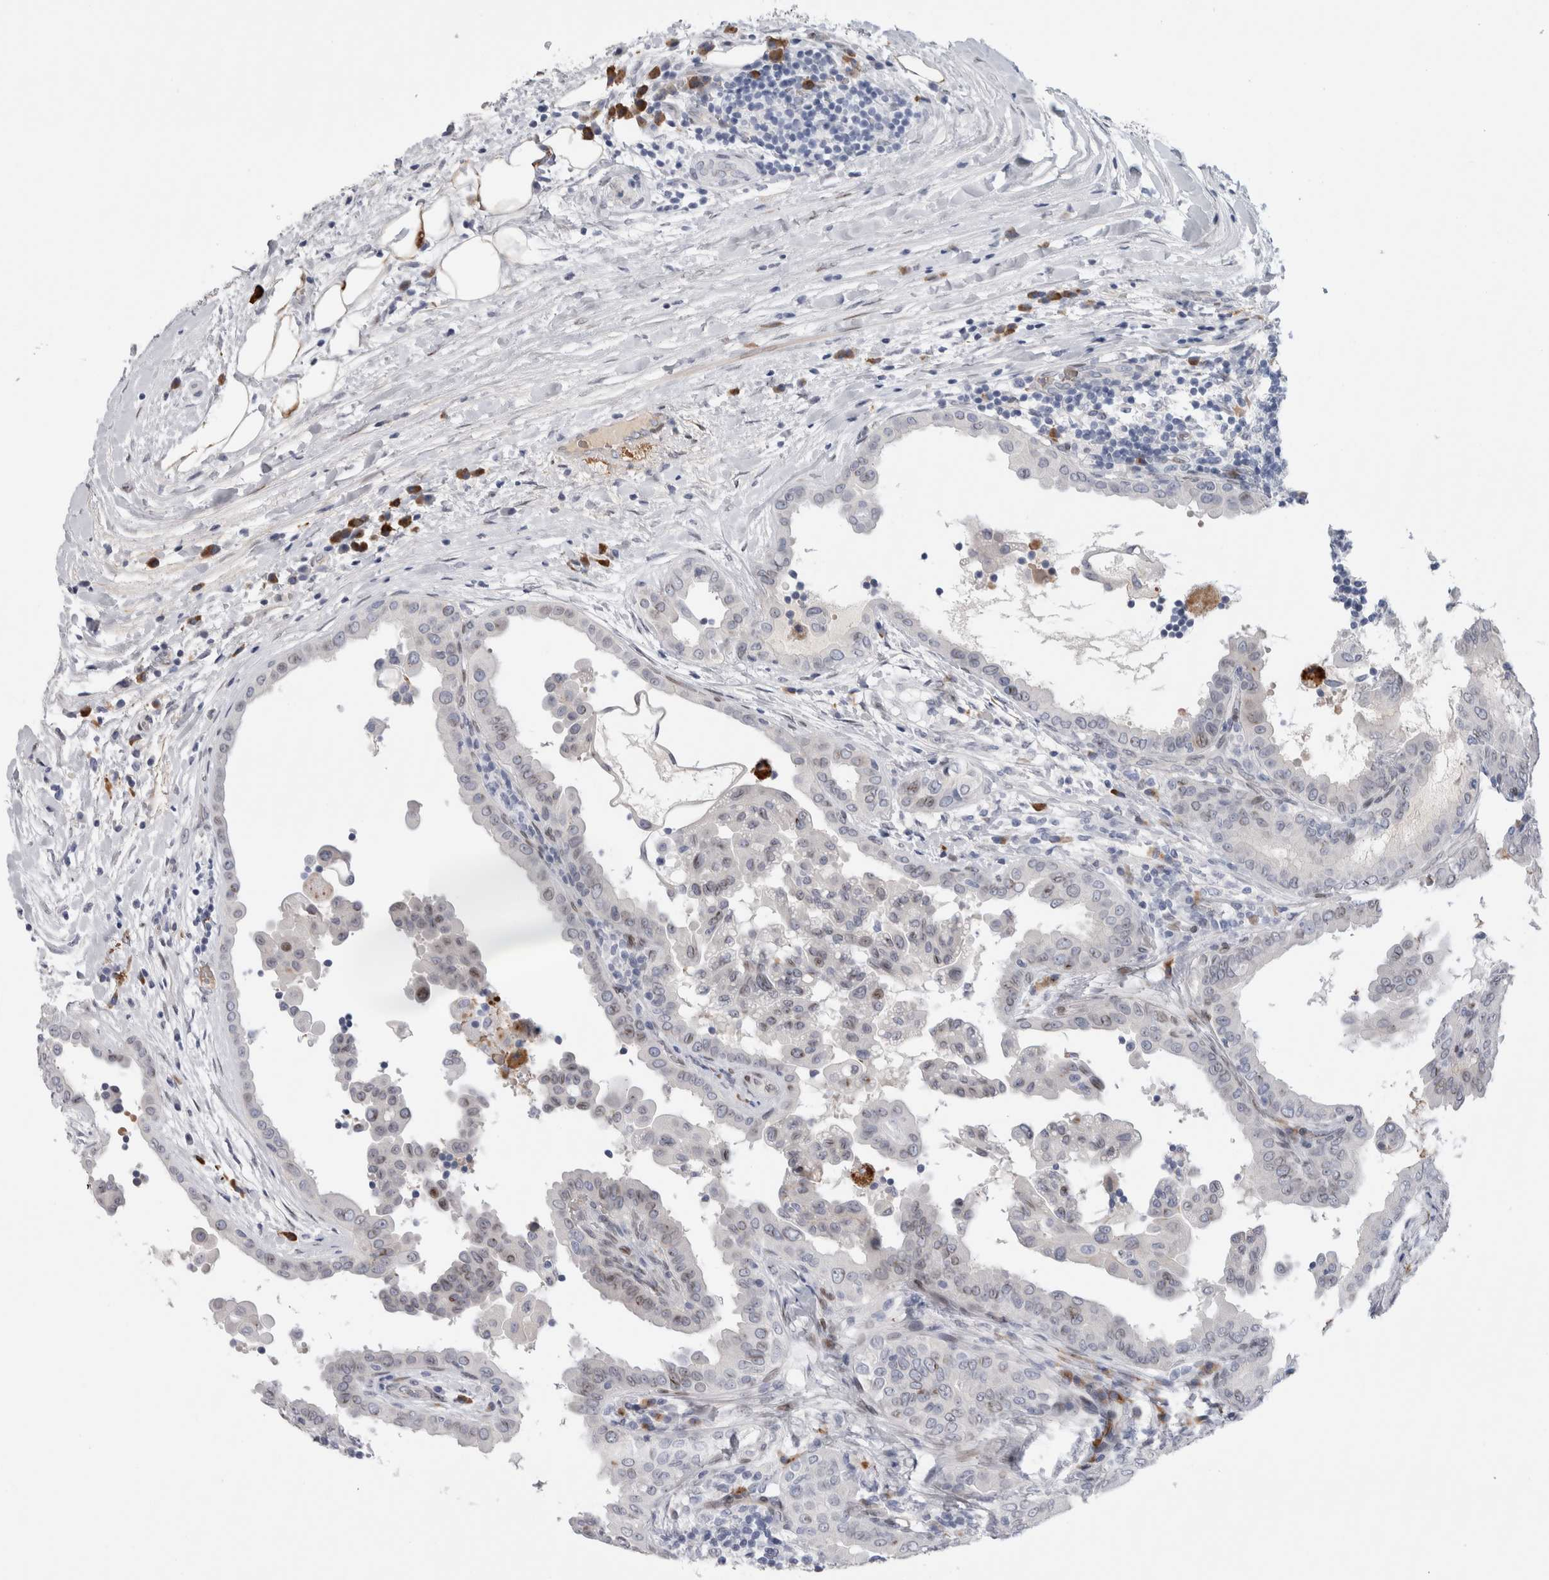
{"staining": {"intensity": "moderate", "quantity": "<25%", "location": "nuclear"}, "tissue": "thyroid cancer", "cell_type": "Tumor cells", "image_type": "cancer", "snomed": [{"axis": "morphology", "description": "Papillary adenocarcinoma, NOS"}, {"axis": "topography", "description": "Thyroid gland"}], "caption": "Immunohistochemistry image of neoplastic tissue: human thyroid cancer stained using immunohistochemistry (IHC) demonstrates low levels of moderate protein expression localized specifically in the nuclear of tumor cells, appearing as a nuclear brown color.", "gene": "DMTN", "patient": {"sex": "male", "age": 33}}